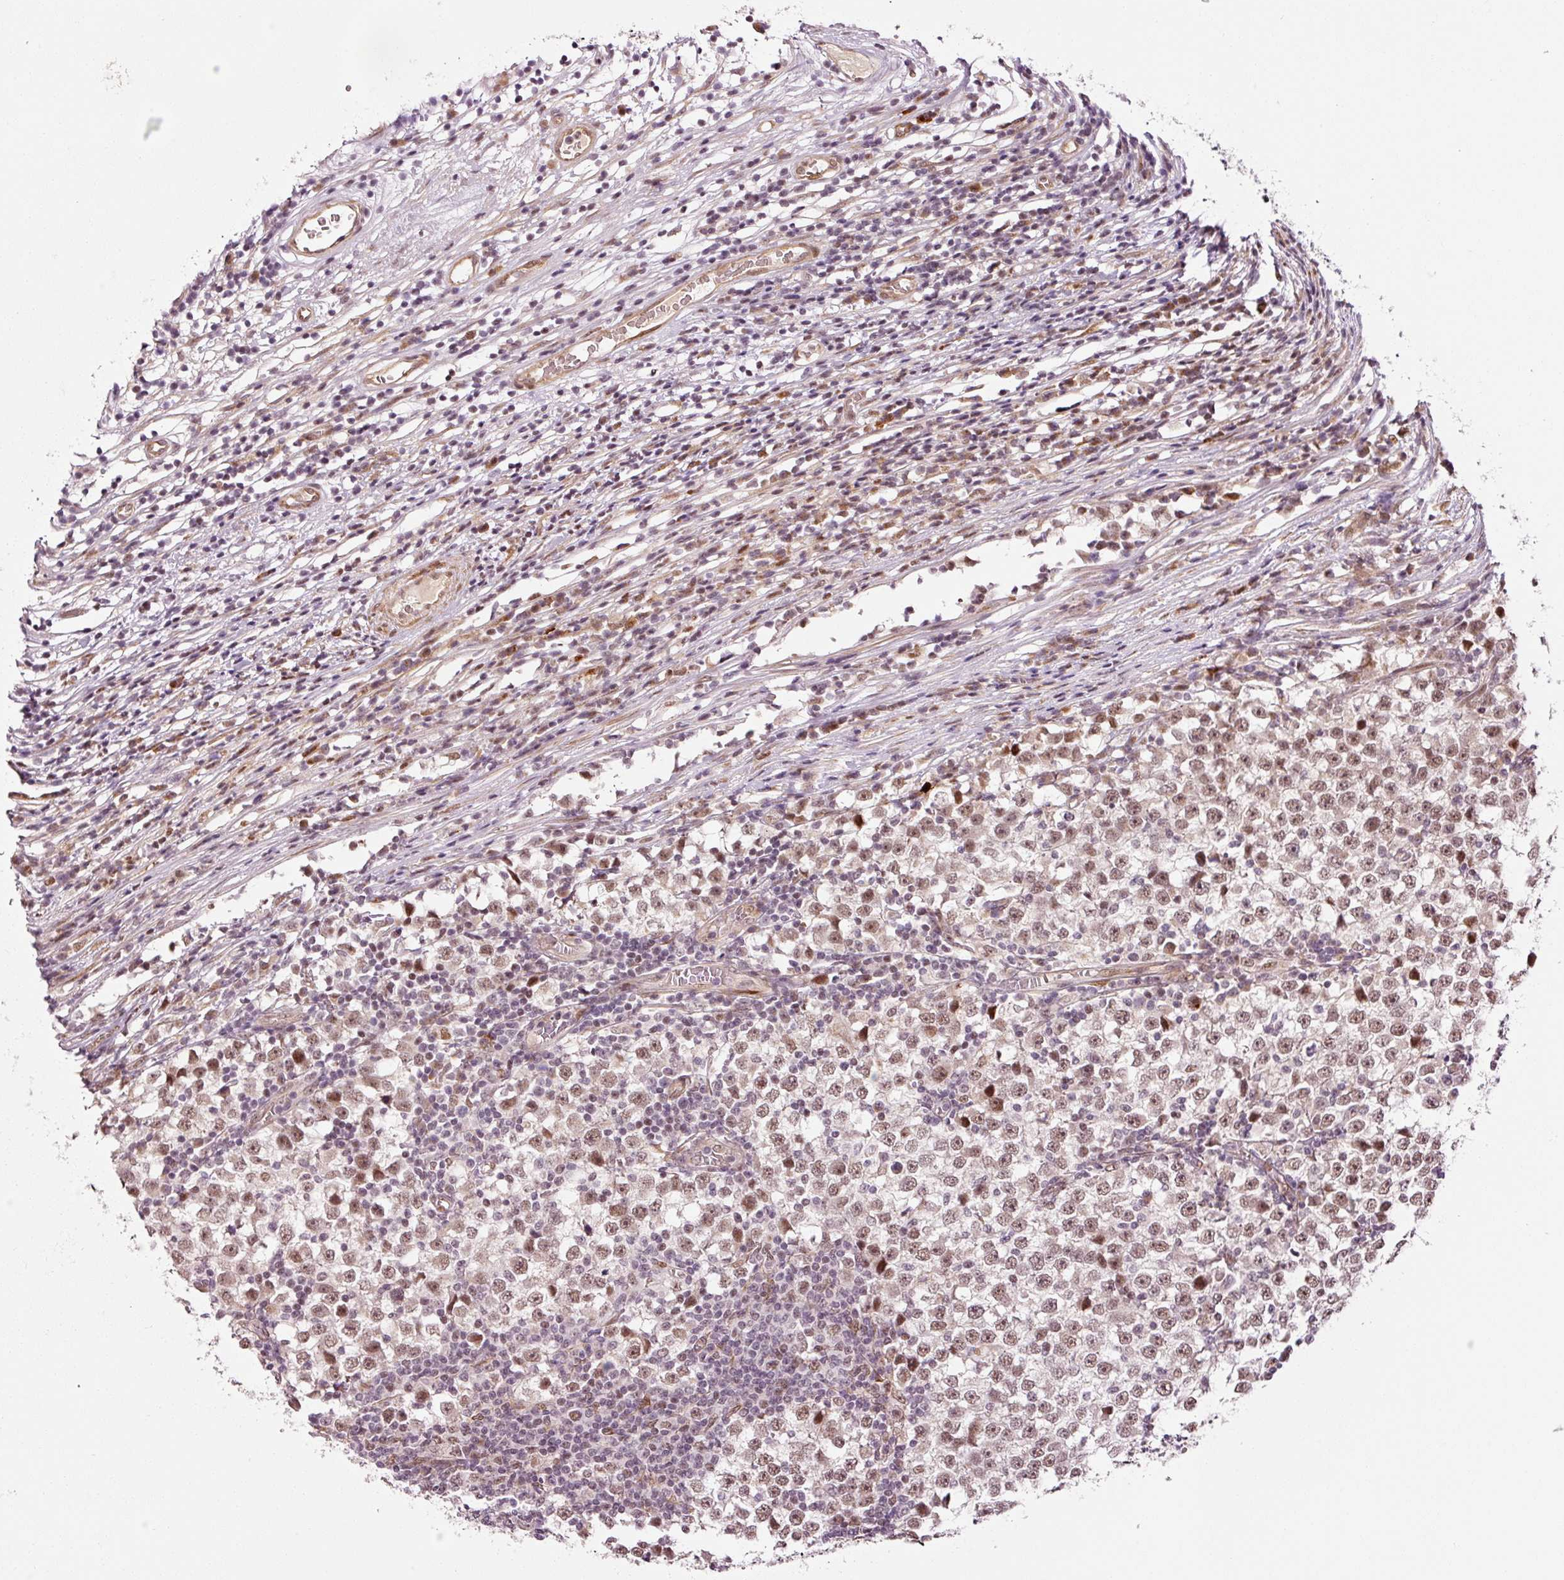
{"staining": {"intensity": "moderate", "quantity": ">75%", "location": "nuclear"}, "tissue": "testis cancer", "cell_type": "Tumor cells", "image_type": "cancer", "snomed": [{"axis": "morphology", "description": "Seminoma, NOS"}, {"axis": "topography", "description": "Testis"}], "caption": "Moderate nuclear protein positivity is seen in about >75% of tumor cells in testis cancer (seminoma).", "gene": "ANKRD20A1", "patient": {"sex": "male", "age": 65}}